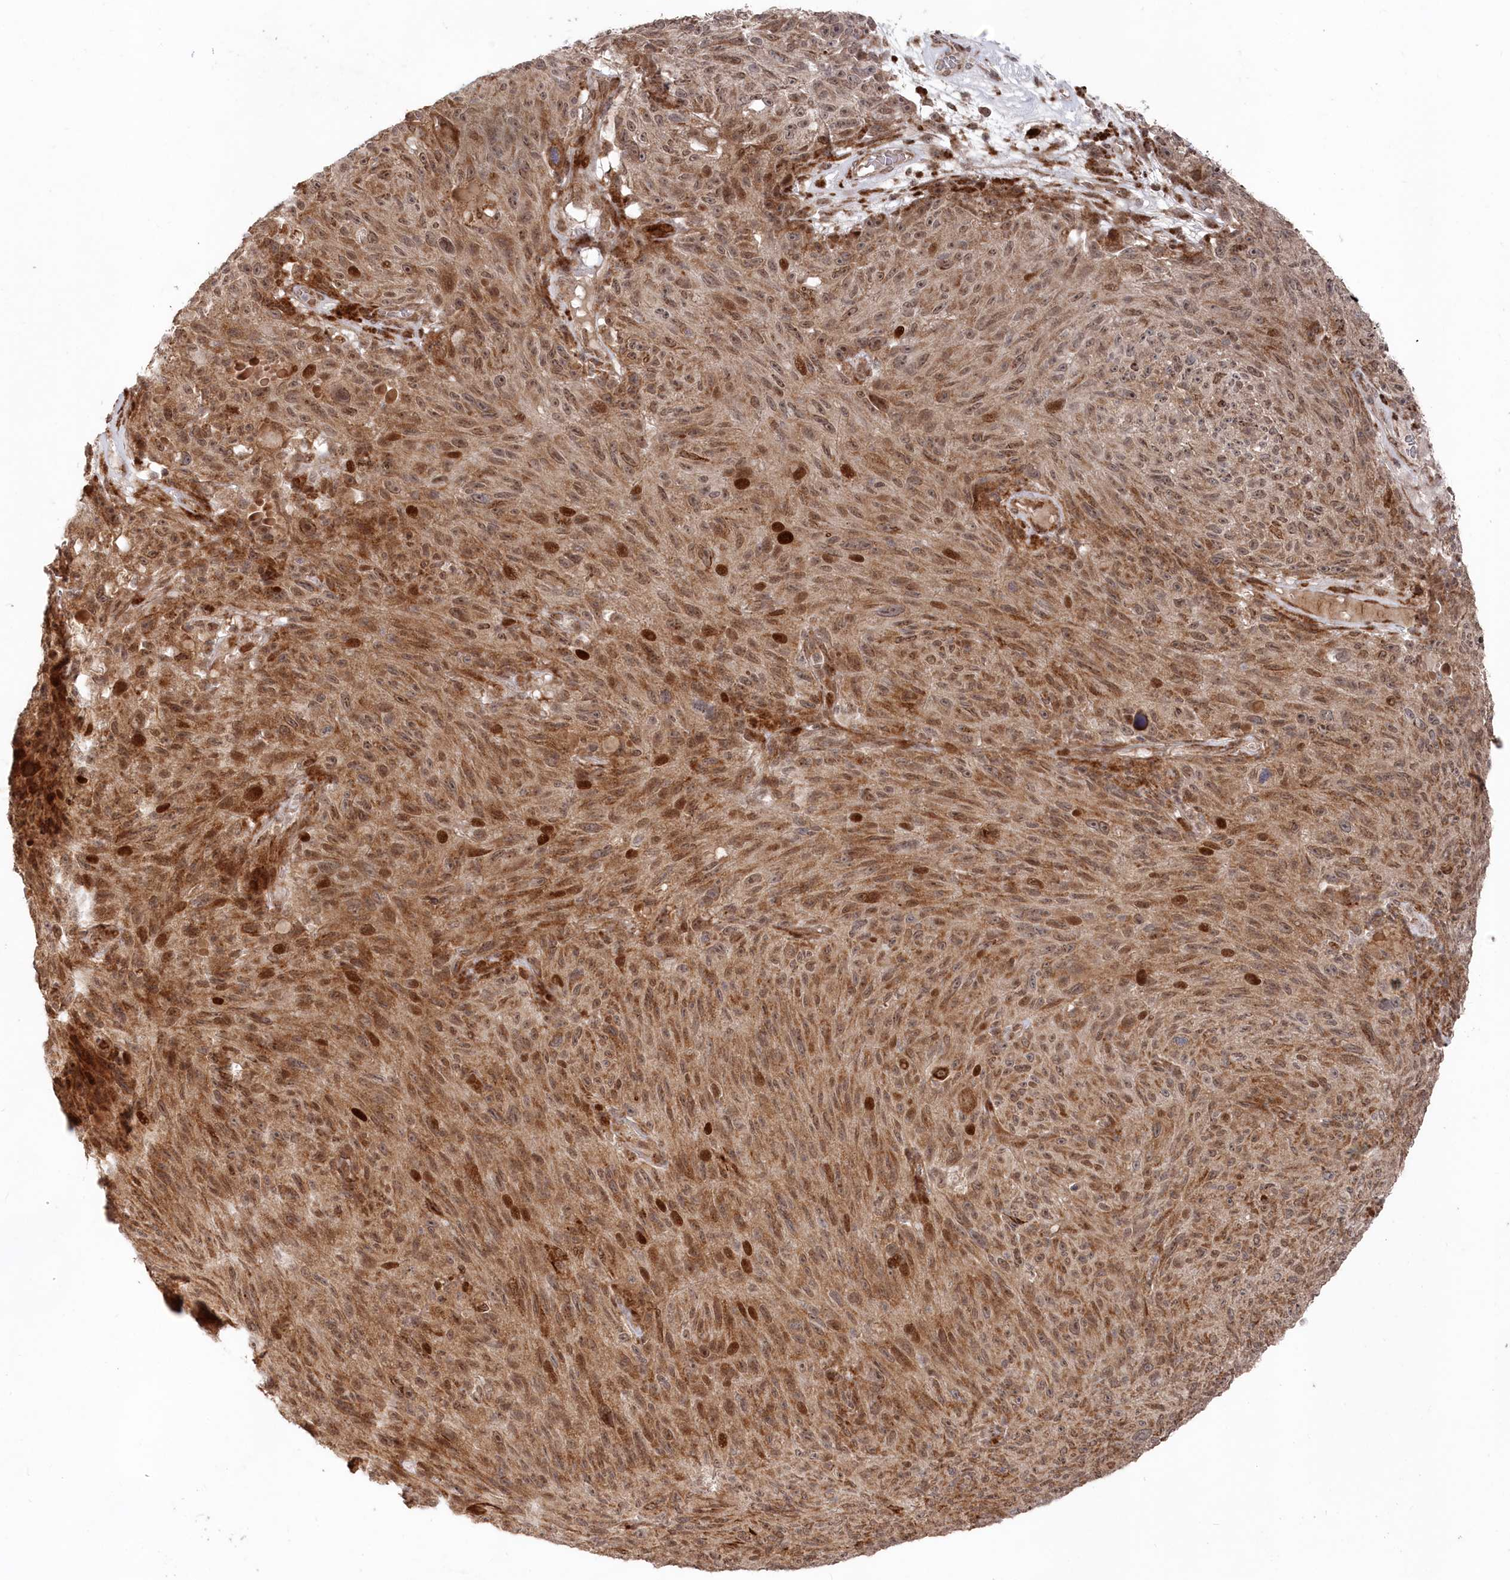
{"staining": {"intensity": "moderate", "quantity": ">75%", "location": "cytoplasmic/membranous,nuclear"}, "tissue": "melanoma", "cell_type": "Tumor cells", "image_type": "cancer", "snomed": [{"axis": "morphology", "description": "Malignant melanoma, NOS"}, {"axis": "topography", "description": "Skin"}], "caption": "This image demonstrates immunohistochemistry (IHC) staining of human melanoma, with medium moderate cytoplasmic/membranous and nuclear staining in about >75% of tumor cells.", "gene": "POLR3A", "patient": {"sex": "female", "age": 82}}